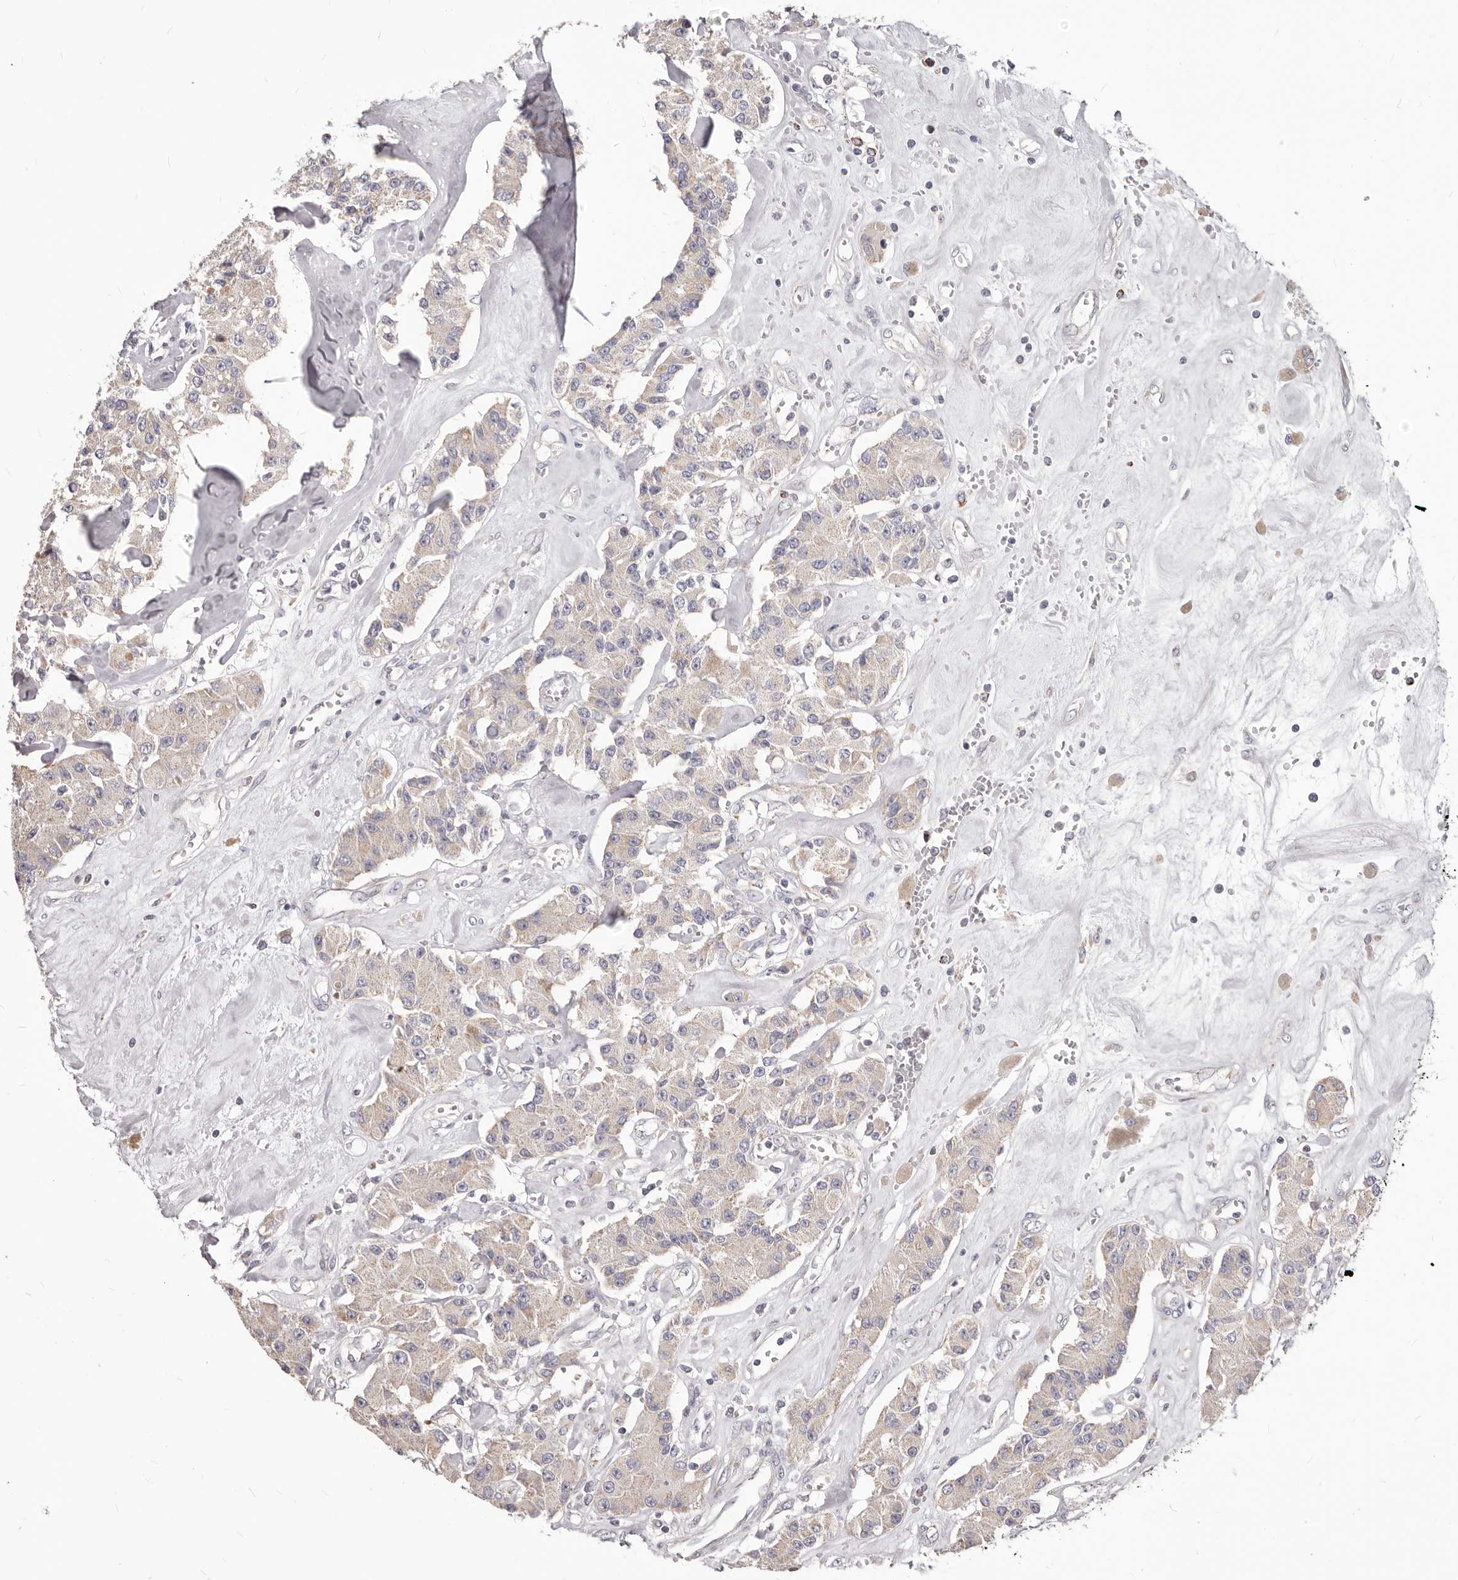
{"staining": {"intensity": "weak", "quantity": "25%-75%", "location": "cytoplasmic/membranous"}, "tissue": "carcinoid", "cell_type": "Tumor cells", "image_type": "cancer", "snomed": [{"axis": "morphology", "description": "Carcinoid, malignant, NOS"}, {"axis": "topography", "description": "Pancreas"}], "caption": "Carcinoid (malignant) stained for a protein (brown) reveals weak cytoplasmic/membranous positive positivity in approximately 25%-75% of tumor cells.", "gene": "PRMT2", "patient": {"sex": "male", "age": 41}}